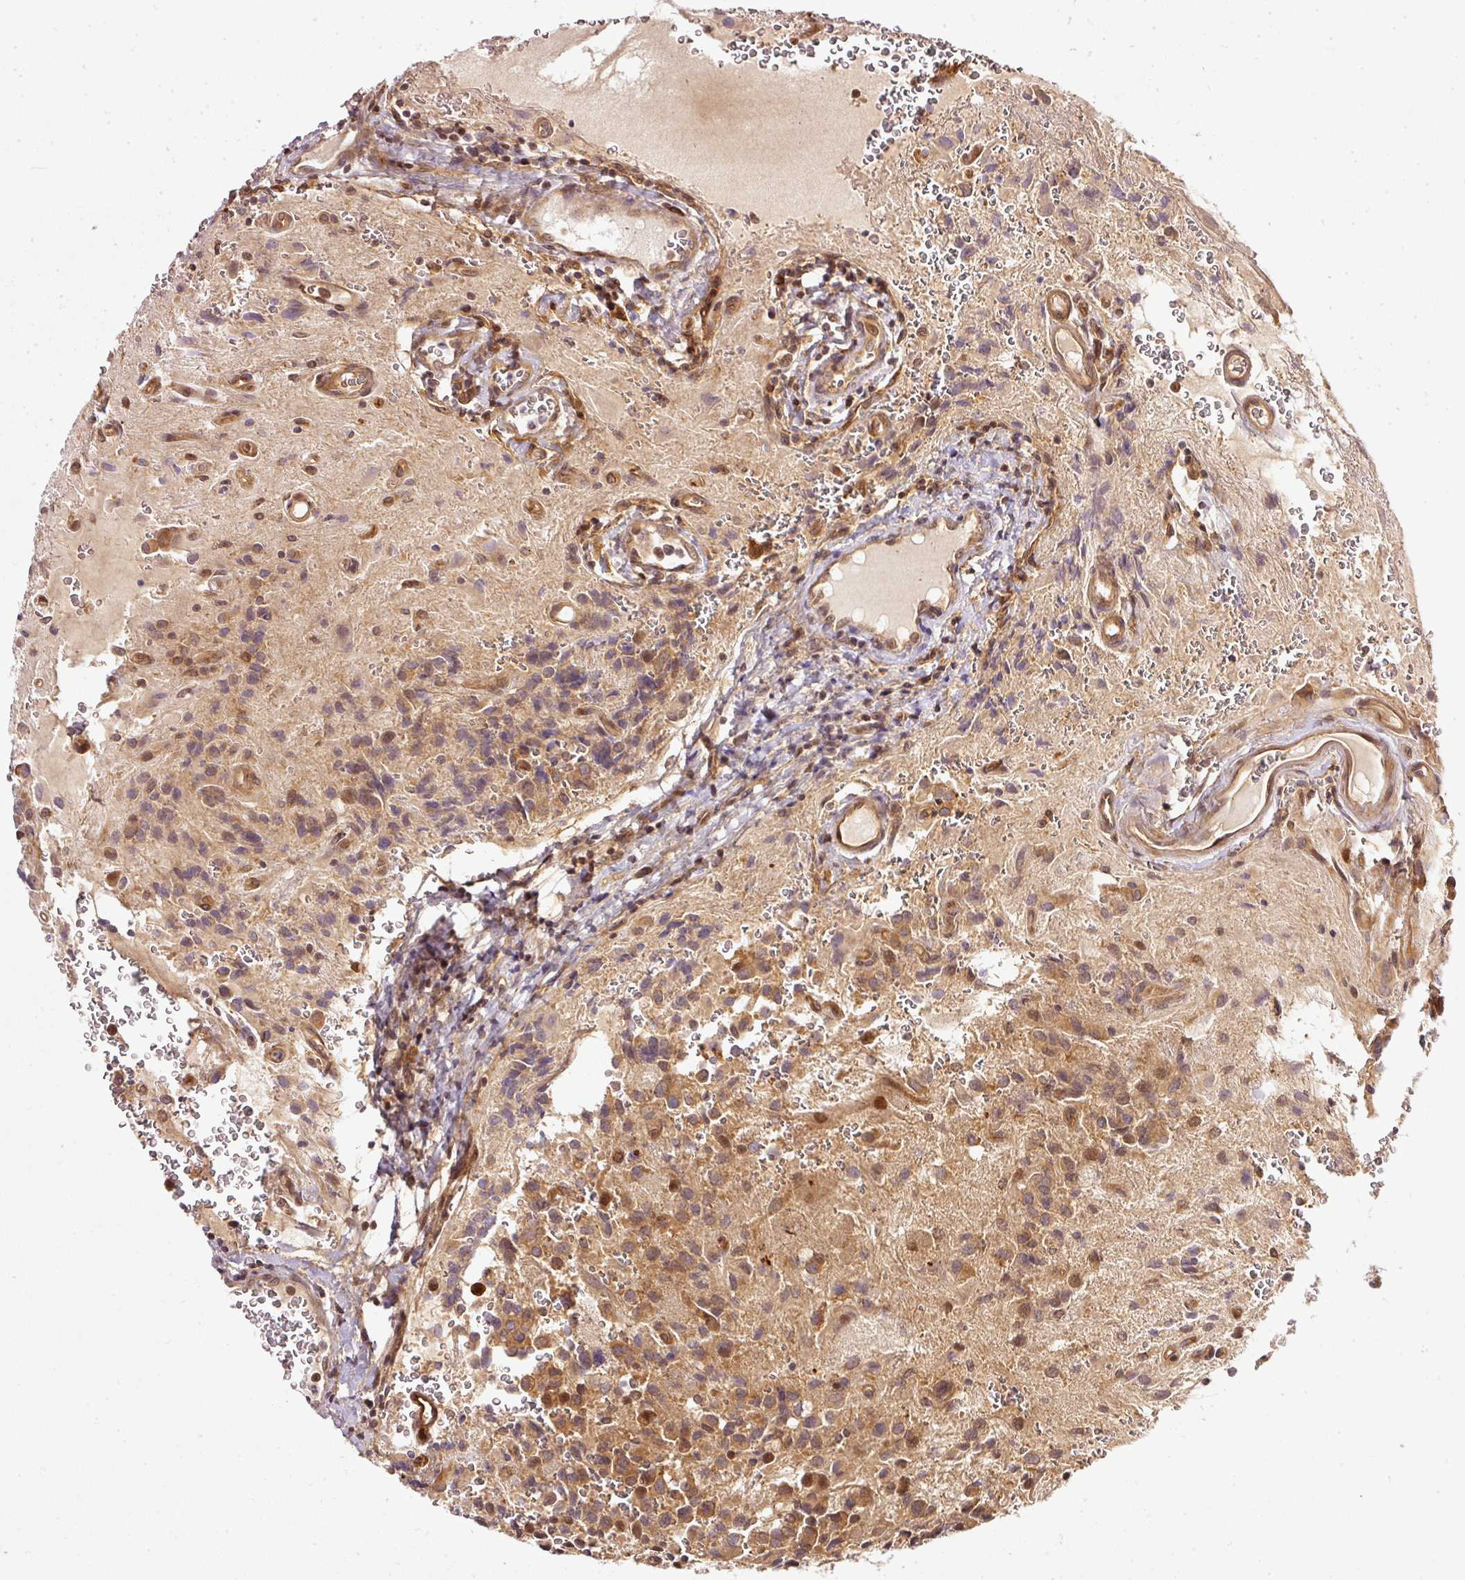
{"staining": {"intensity": "moderate", "quantity": ">75%", "location": "cytoplasmic/membranous"}, "tissue": "glioma", "cell_type": "Tumor cells", "image_type": "cancer", "snomed": [{"axis": "morphology", "description": "Glioma, malignant, Low grade"}, {"axis": "topography", "description": "Brain"}], "caption": "Immunohistochemical staining of malignant glioma (low-grade) displays medium levels of moderate cytoplasmic/membranous expression in about >75% of tumor cells.", "gene": "MIF4GD", "patient": {"sex": "male", "age": 56}}